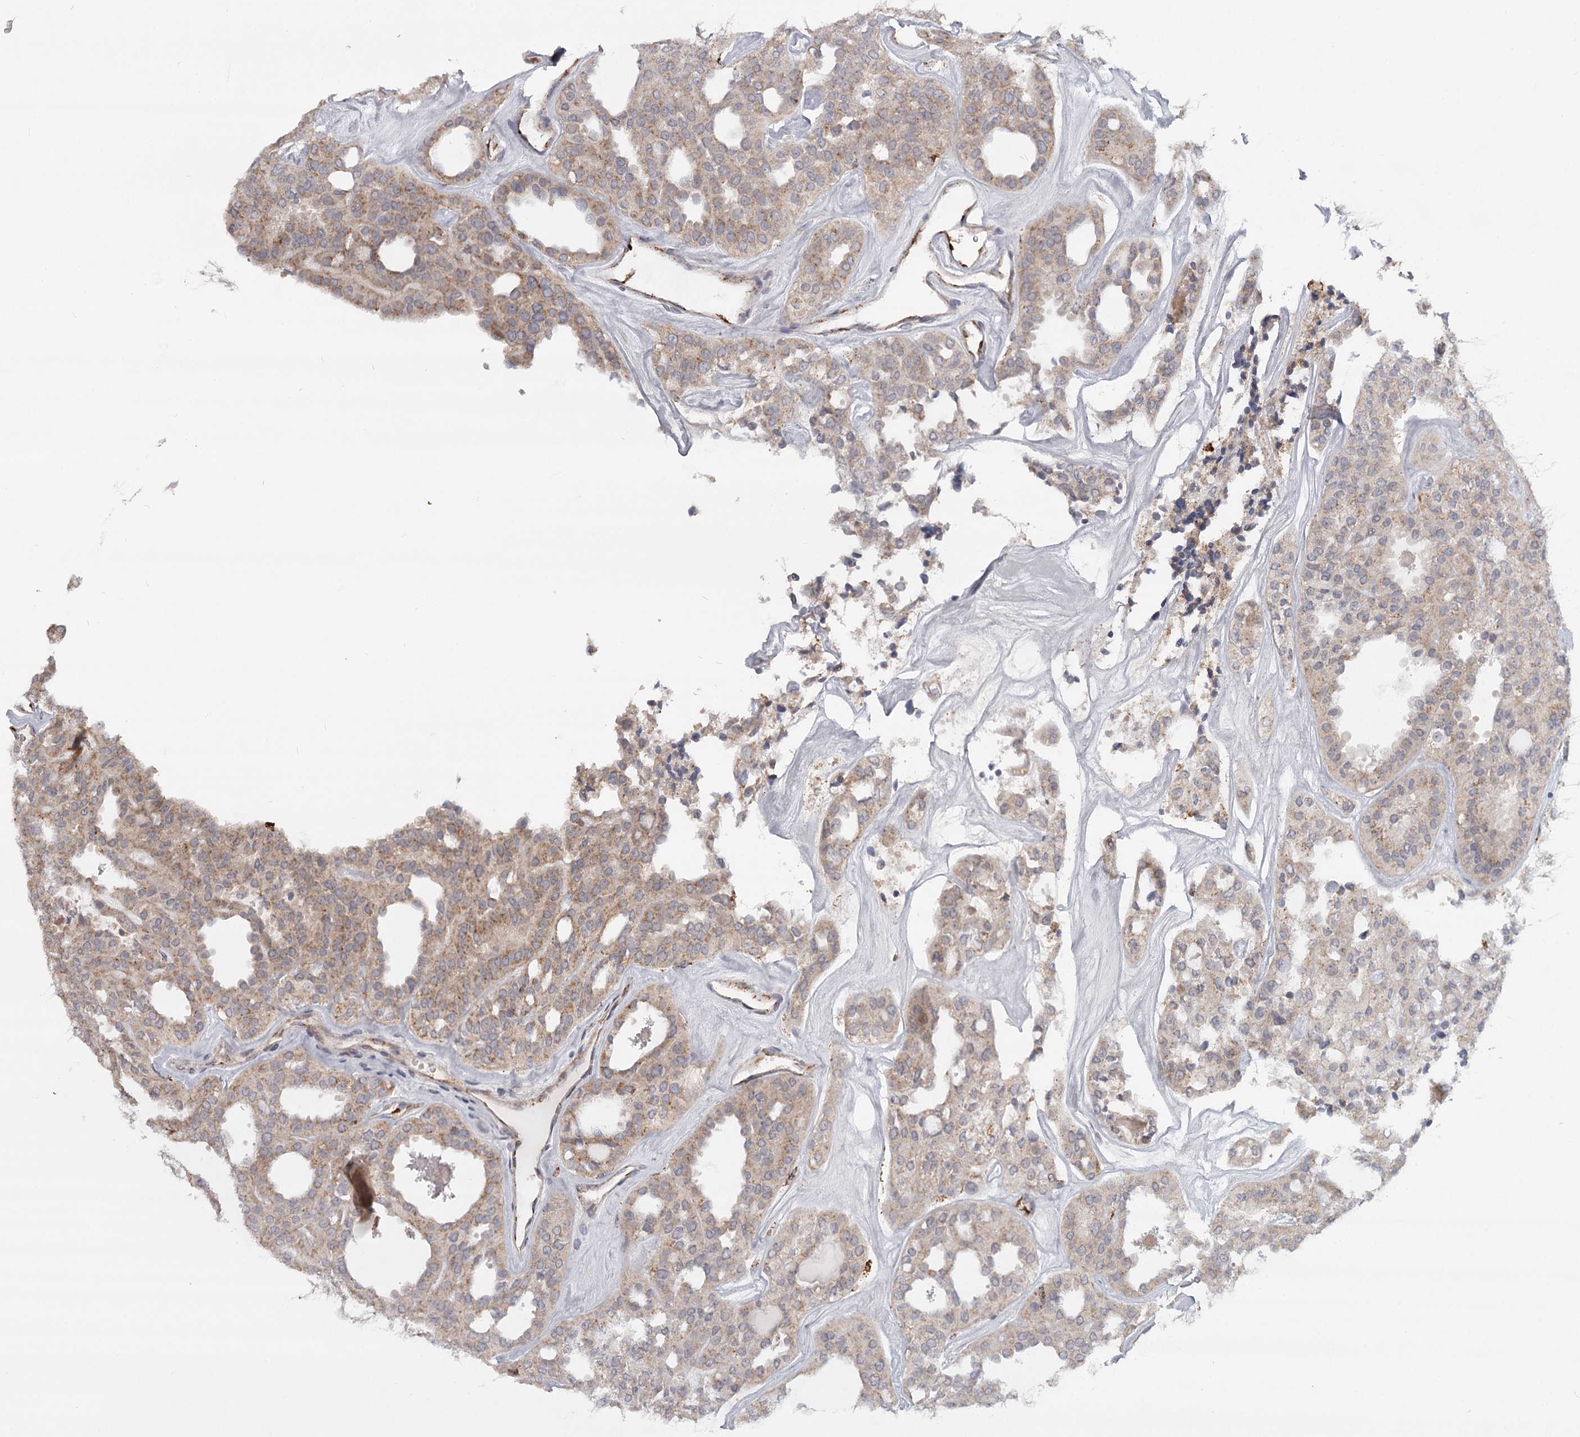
{"staining": {"intensity": "weak", "quantity": "25%-75%", "location": "cytoplasmic/membranous"}, "tissue": "thyroid cancer", "cell_type": "Tumor cells", "image_type": "cancer", "snomed": [{"axis": "morphology", "description": "Follicular adenoma carcinoma, NOS"}, {"axis": "topography", "description": "Thyroid gland"}], "caption": "Immunohistochemistry (IHC) photomicrograph of neoplastic tissue: thyroid cancer (follicular adenoma carcinoma) stained using IHC reveals low levels of weak protein expression localized specifically in the cytoplasmic/membranous of tumor cells, appearing as a cytoplasmic/membranous brown color.", "gene": "CDC123", "patient": {"sex": "male", "age": 75}}